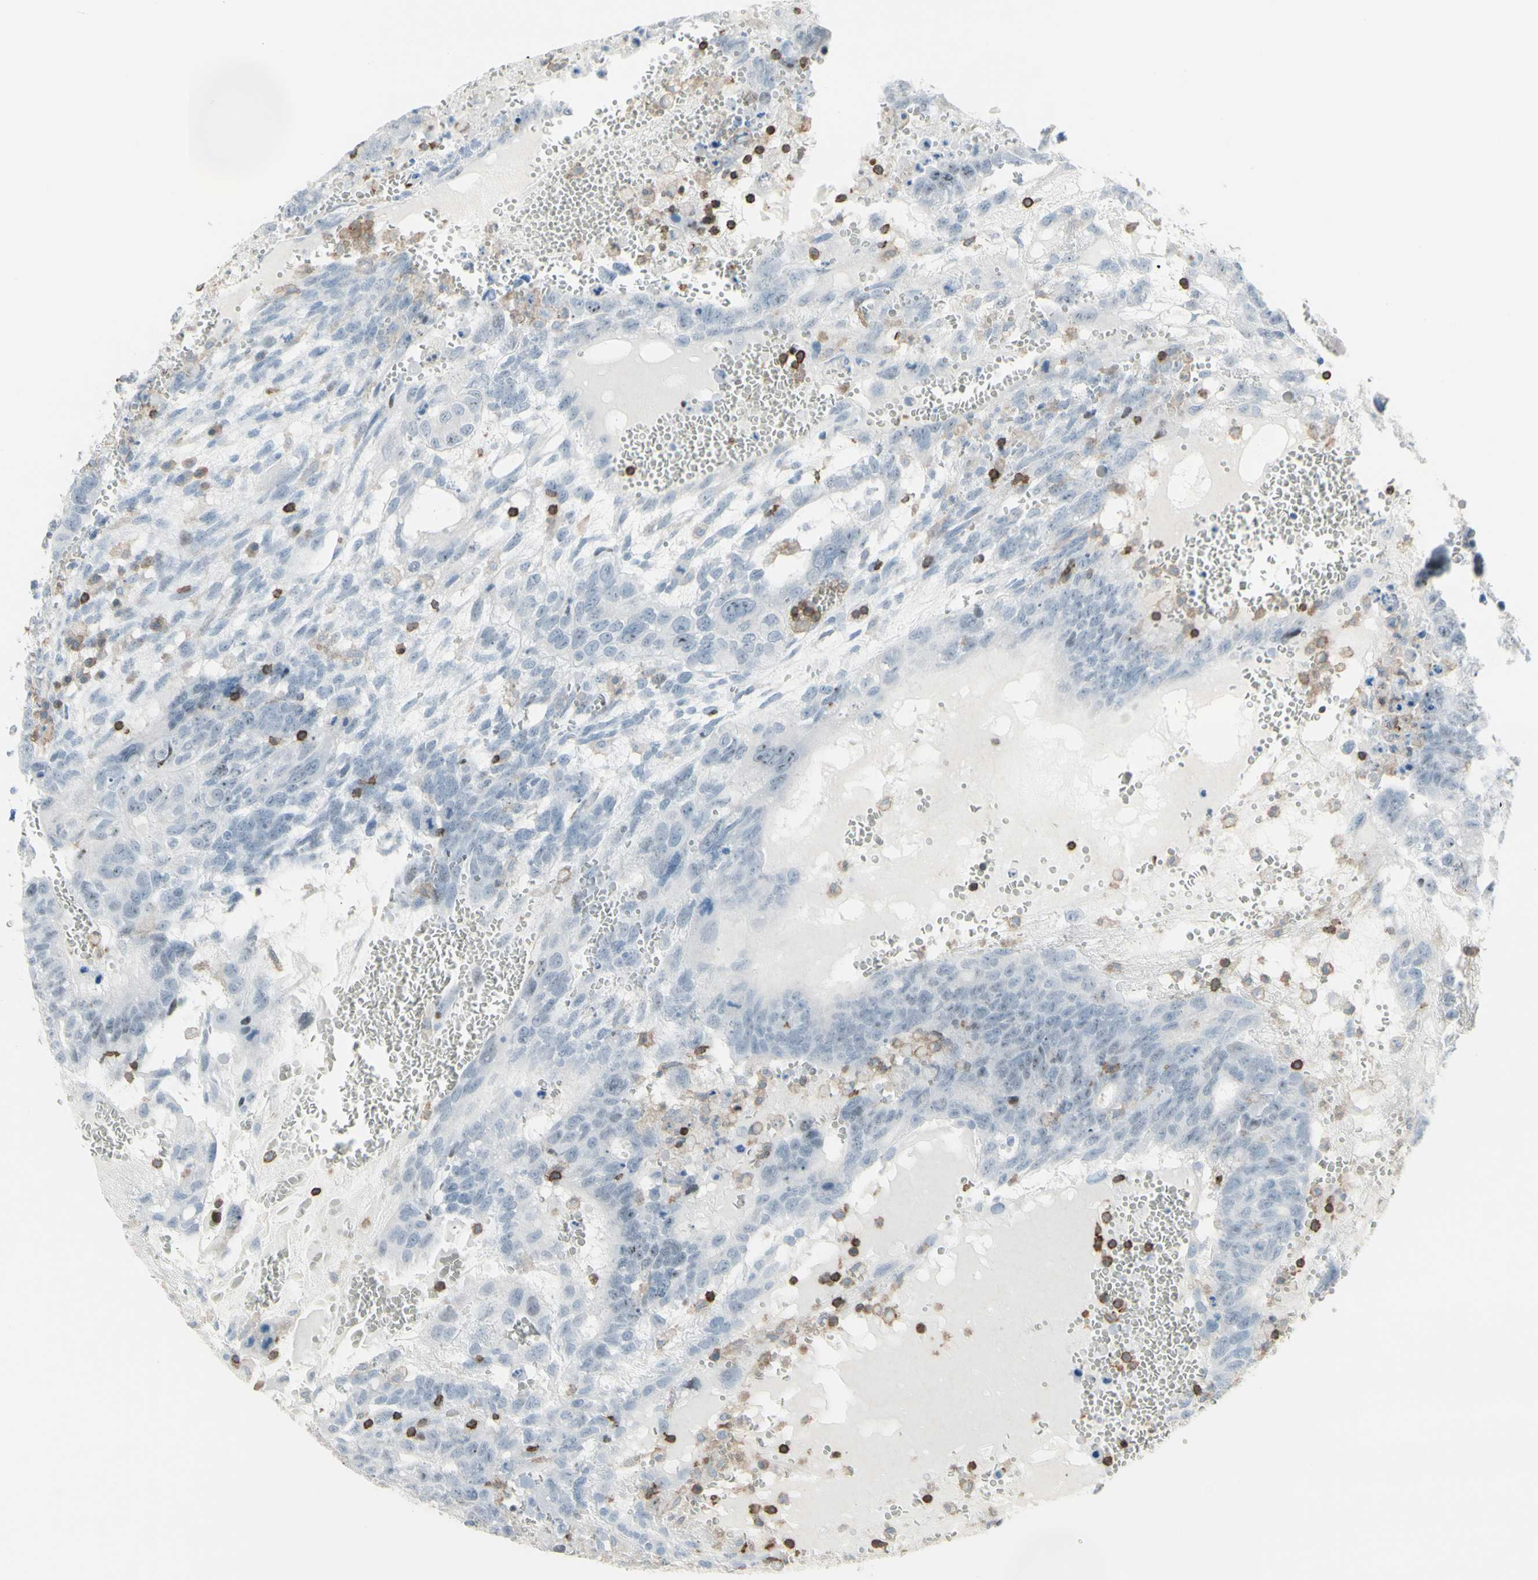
{"staining": {"intensity": "negative", "quantity": "none", "location": "none"}, "tissue": "testis cancer", "cell_type": "Tumor cells", "image_type": "cancer", "snomed": [{"axis": "morphology", "description": "Seminoma, NOS"}, {"axis": "morphology", "description": "Carcinoma, Embryonal, NOS"}, {"axis": "topography", "description": "Testis"}], "caption": "Immunohistochemistry of testis embryonal carcinoma demonstrates no expression in tumor cells.", "gene": "NRG1", "patient": {"sex": "male", "age": 52}}